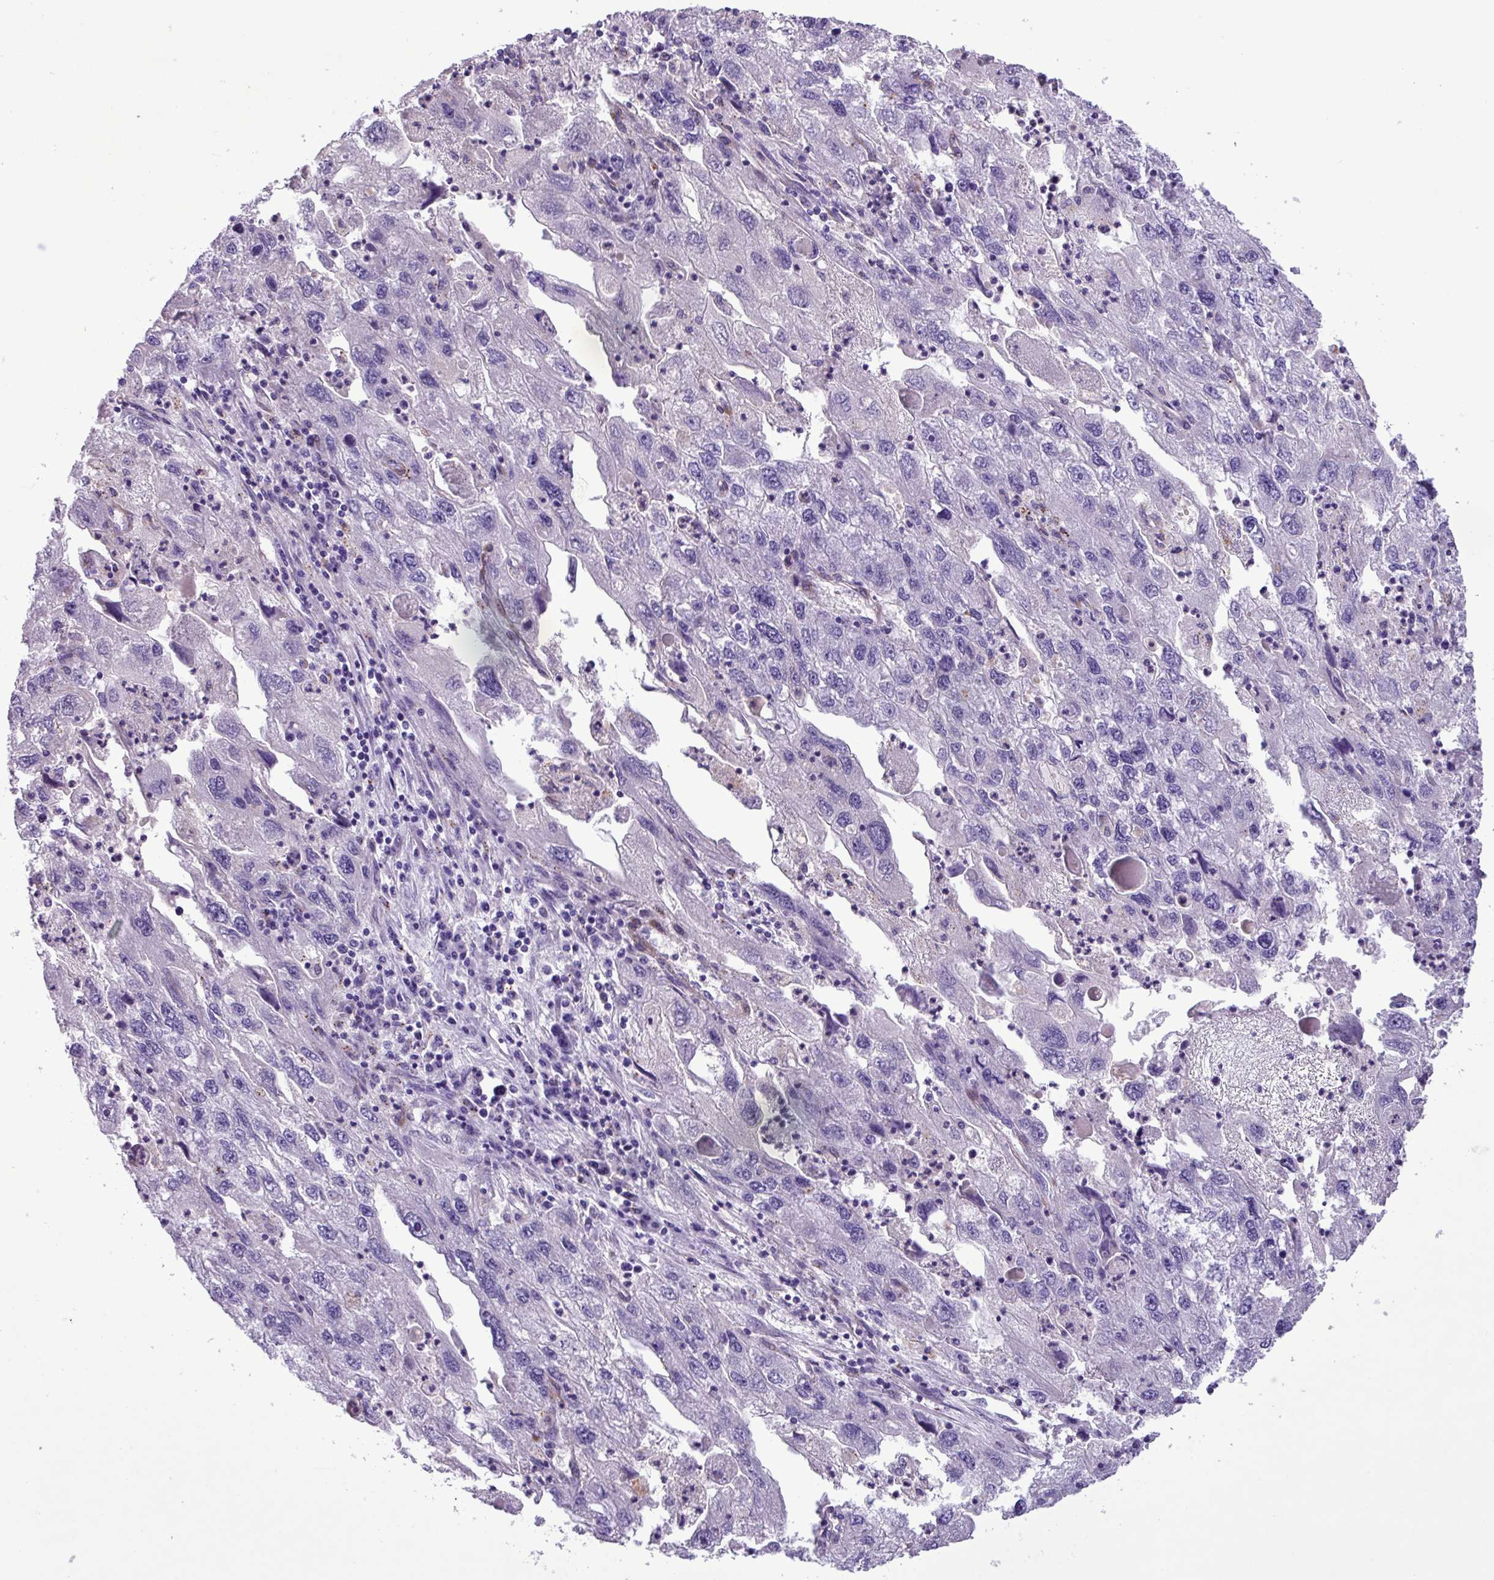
{"staining": {"intensity": "negative", "quantity": "none", "location": "none"}, "tissue": "endometrial cancer", "cell_type": "Tumor cells", "image_type": "cancer", "snomed": [{"axis": "morphology", "description": "Adenocarcinoma, NOS"}, {"axis": "topography", "description": "Endometrium"}], "caption": "The photomicrograph demonstrates no staining of tumor cells in endometrial adenocarcinoma.", "gene": "CD248", "patient": {"sex": "female", "age": 49}}